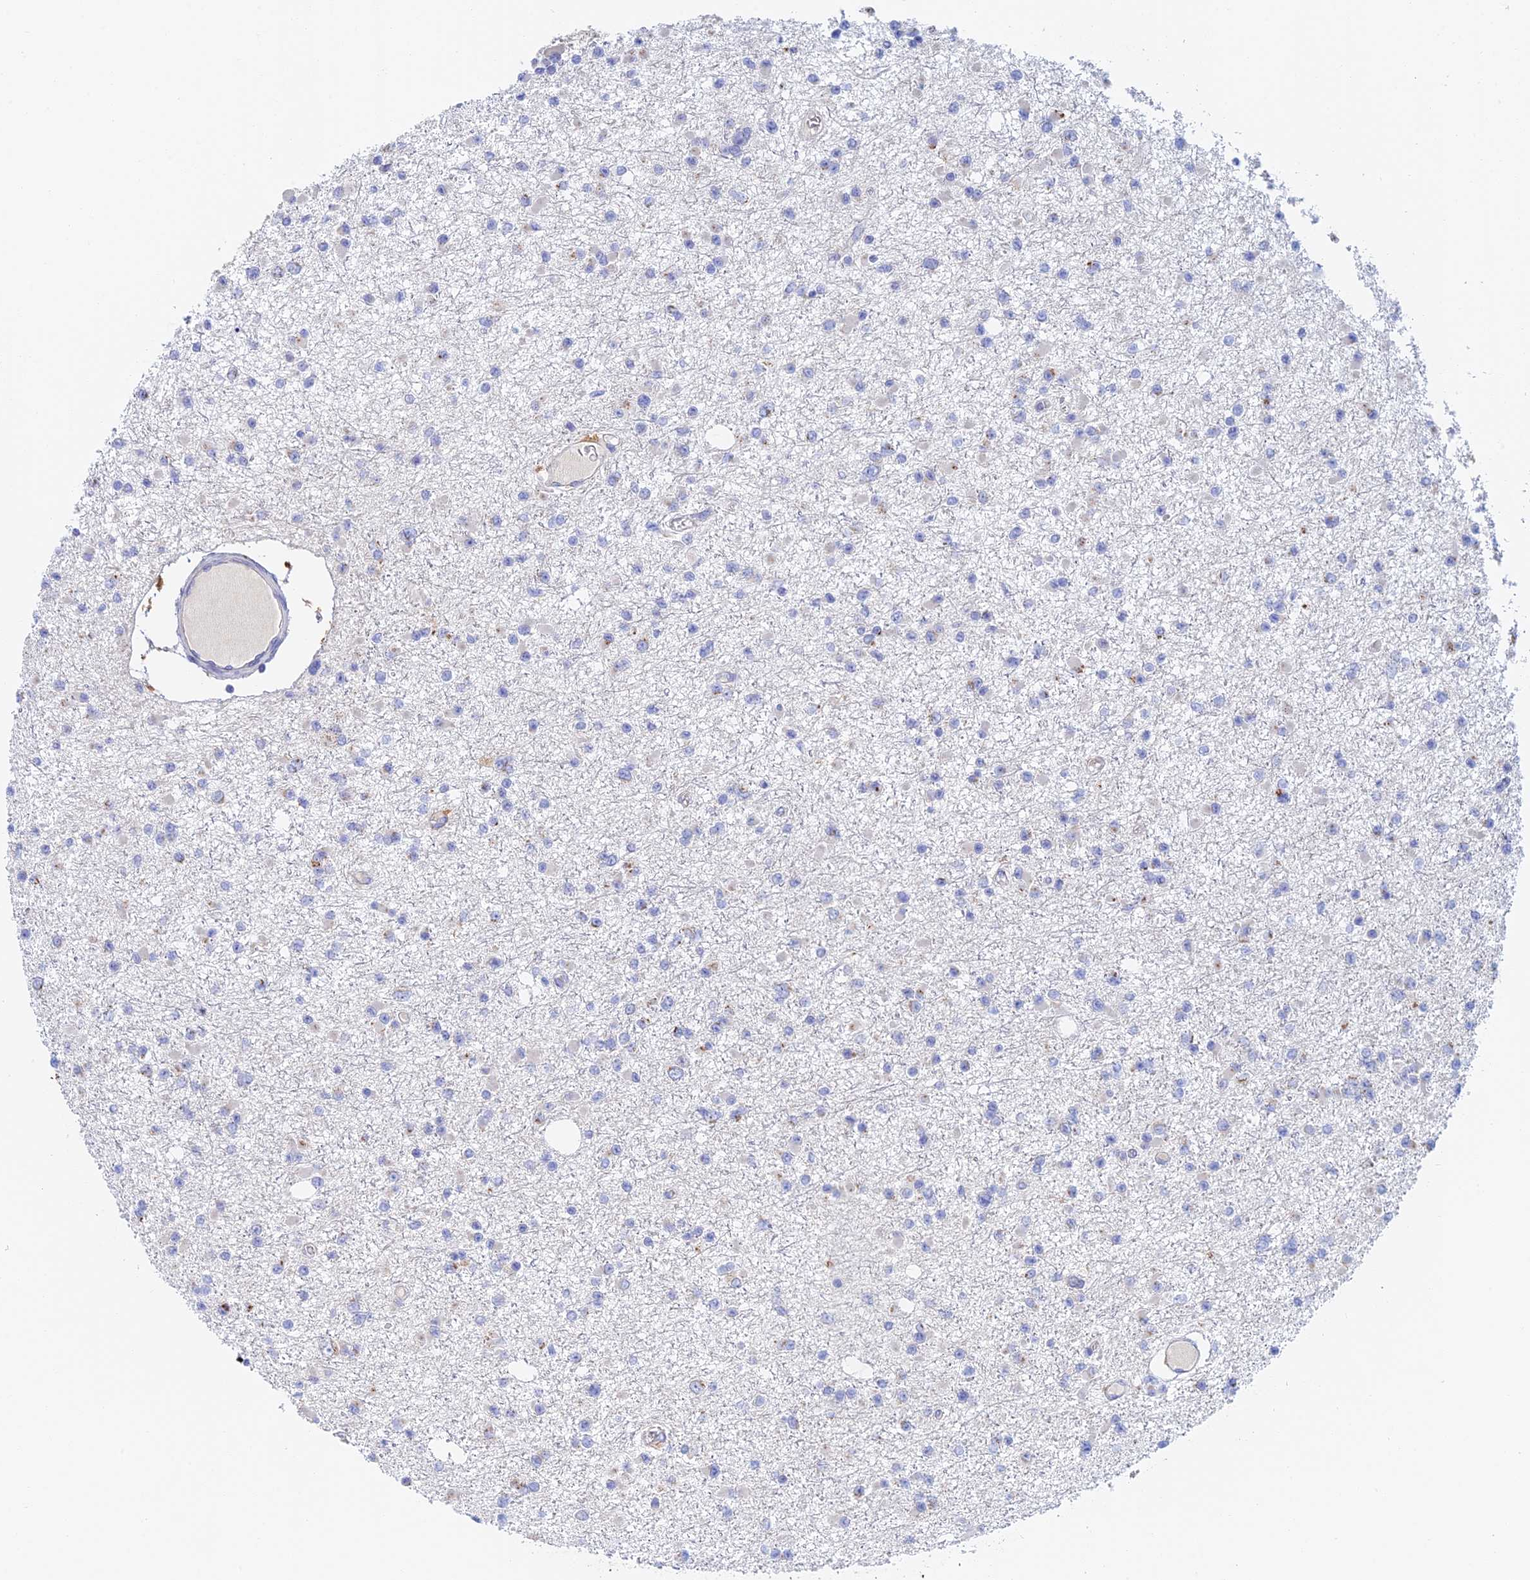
{"staining": {"intensity": "negative", "quantity": "none", "location": "none"}, "tissue": "glioma", "cell_type": "Tumor cells", "image_type": "cancer", "snomed": [{"axis": "morphology", "description": "Glioma, malignant, Low grade"}, {"axis": "topography", "description": "Brain"}], "caption": "A high-resolution histopathology image shows IHC staining of glioma, which demonstrates no significant positivity in tumor cells.", "gene": "SLC24A3", "patient": {"sex": "female", "age": 22}}